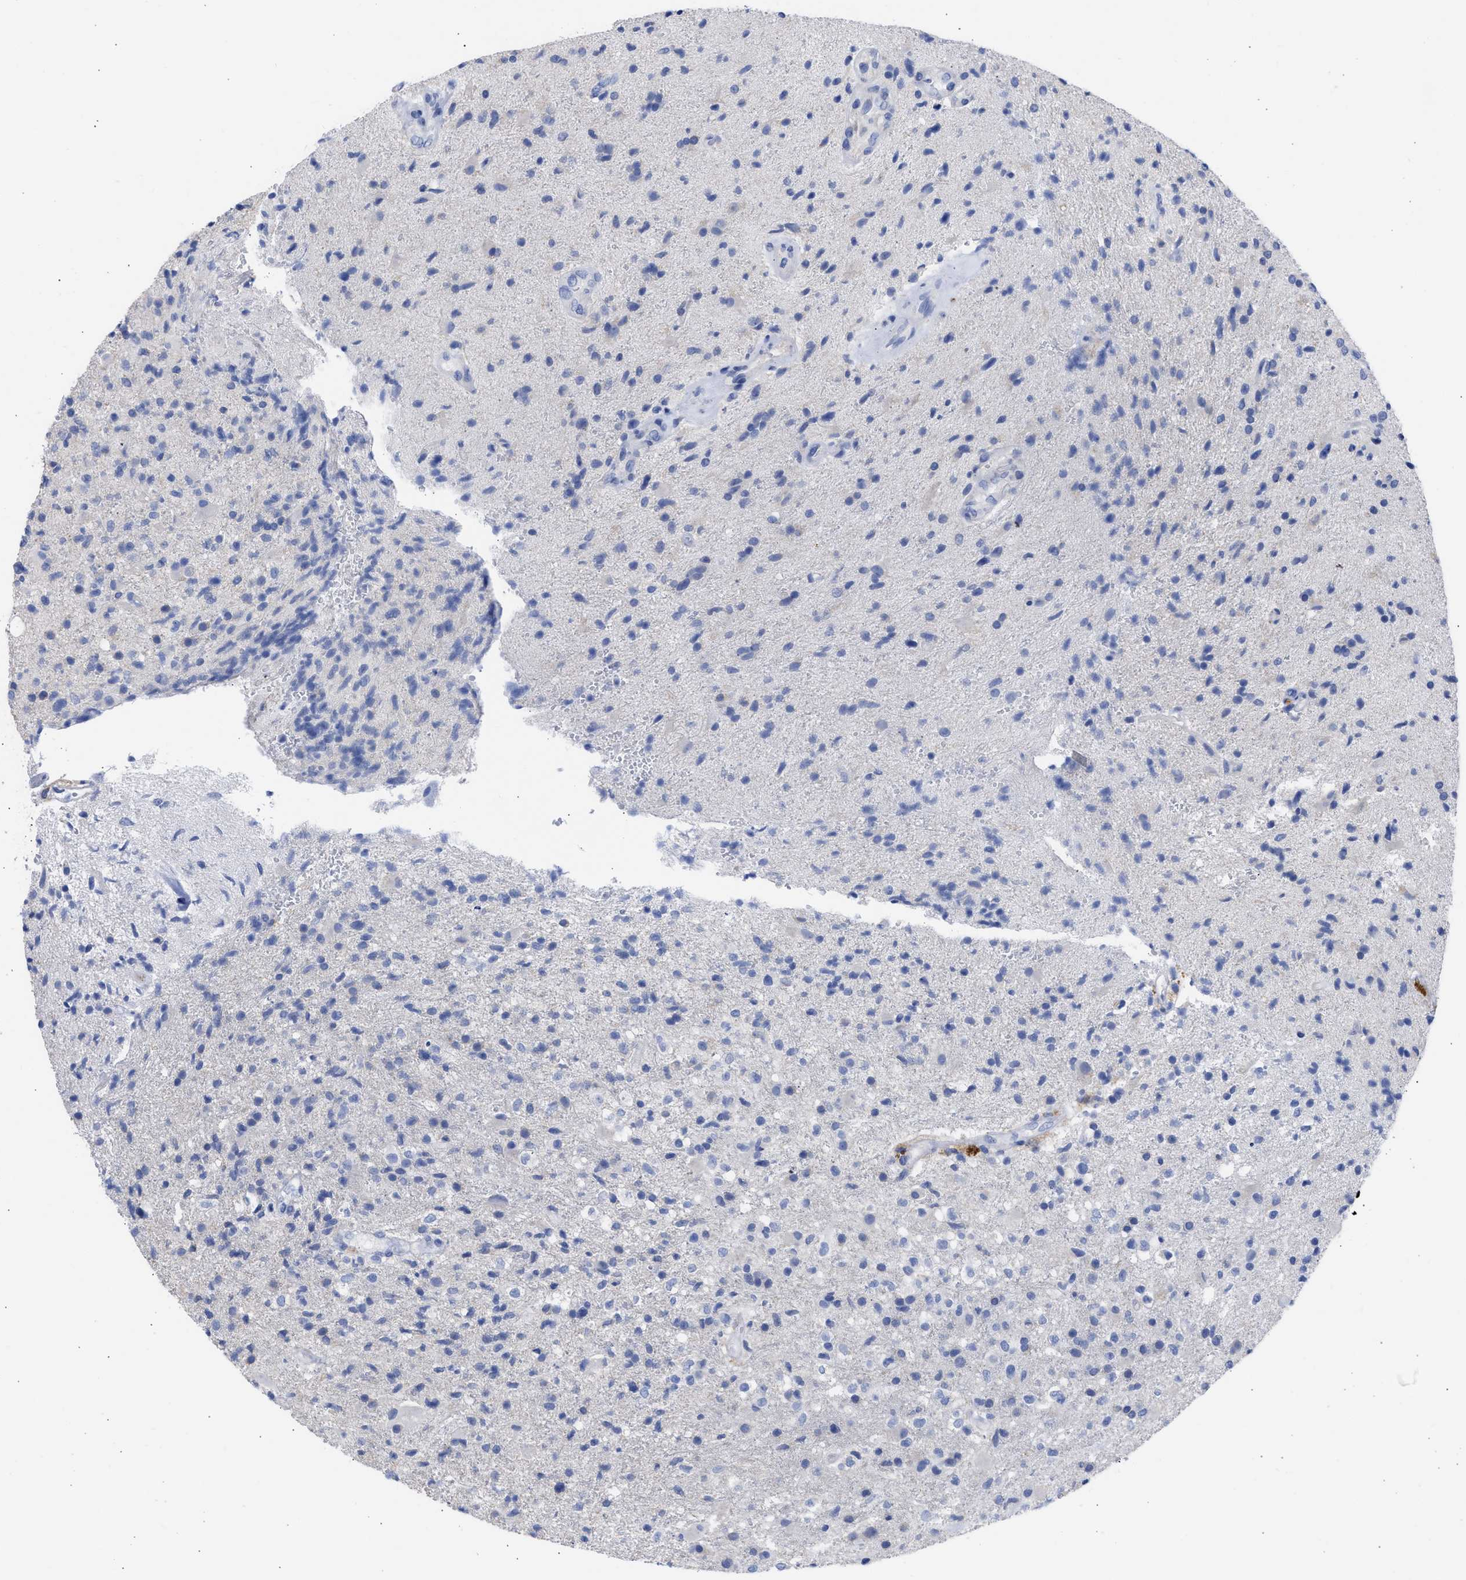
{"staining": {"intensity": "negative", "quantity": "none", "location": "none"}, "tissue": "glioma", "cell_type": "Tumor cells", "image_type": "cancer", "snomed": [{"axis": "morphology", "description": "Glioma, malignant, High grade"}, {"axis": "topography", "description": "Brain"}], "caption": "Tumor cells show no significant protein expression in glioma.", "gene": "RSPH1", "patient": {"sex": "male", "age": 72}}